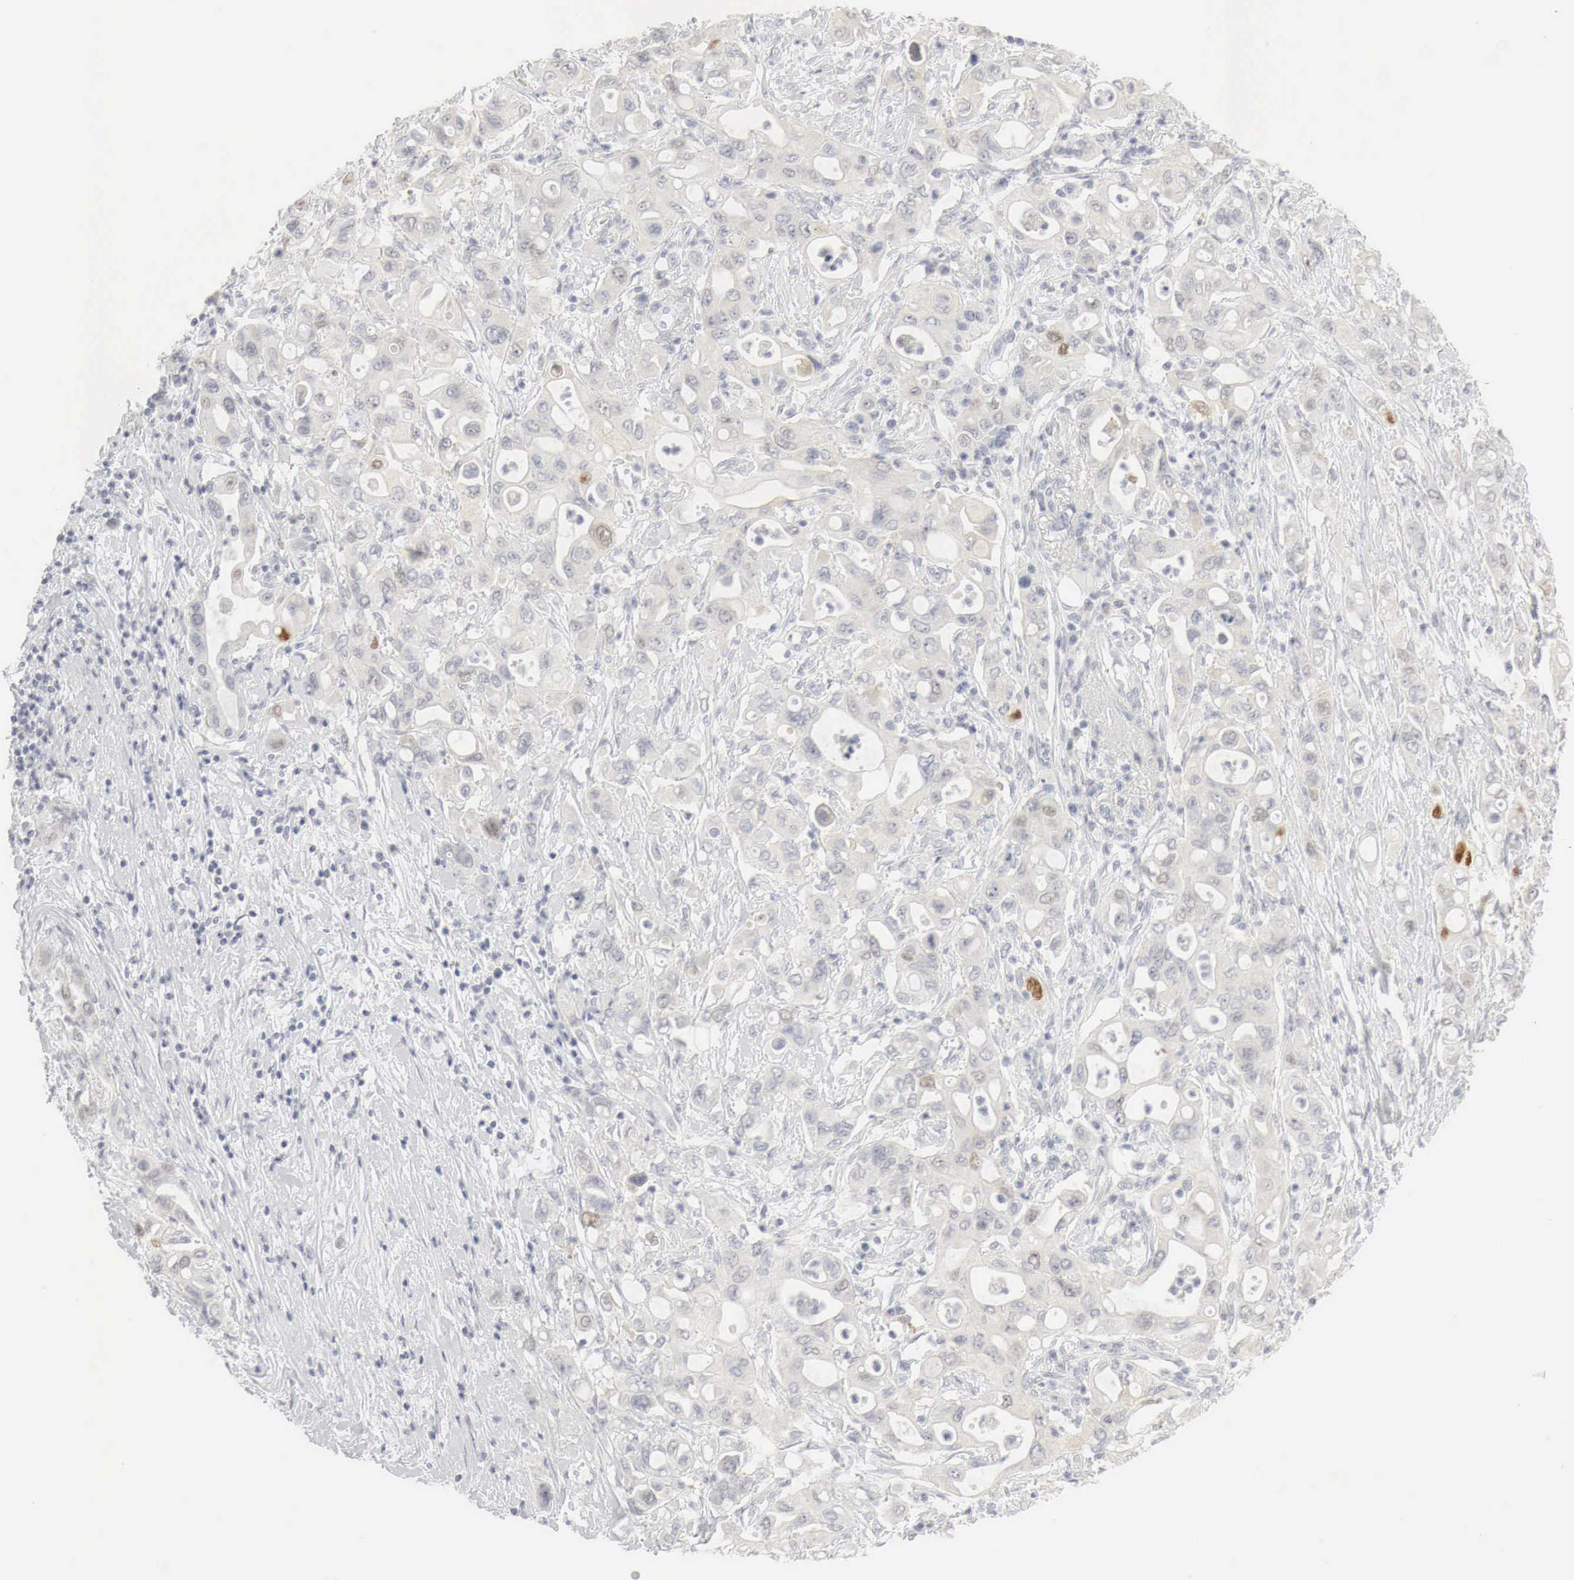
{"staining": {"intensity": "weak", "quantity": "<25%", "location": "cytoplasmic/membranous,nuclear"}, "tissue": "pancreatic cancer", "cell_type": "Tumor cells", "image_type": "cancer", "snomed": [{"axis": "morphology", "description": "Adenocarcinoma, NOS"}, {"axis": "topography", "description": "Pancreas"}], "caption": "Immunohistochemical staining of human adenocarcinoma (pancreatic) shows no significant staining in tumor cells. (DAB immunohistochemistry visualized using brightfield microscopy, high magnification).", "gene": "TP63", "patient": {"sex": "female", "age": 57}}